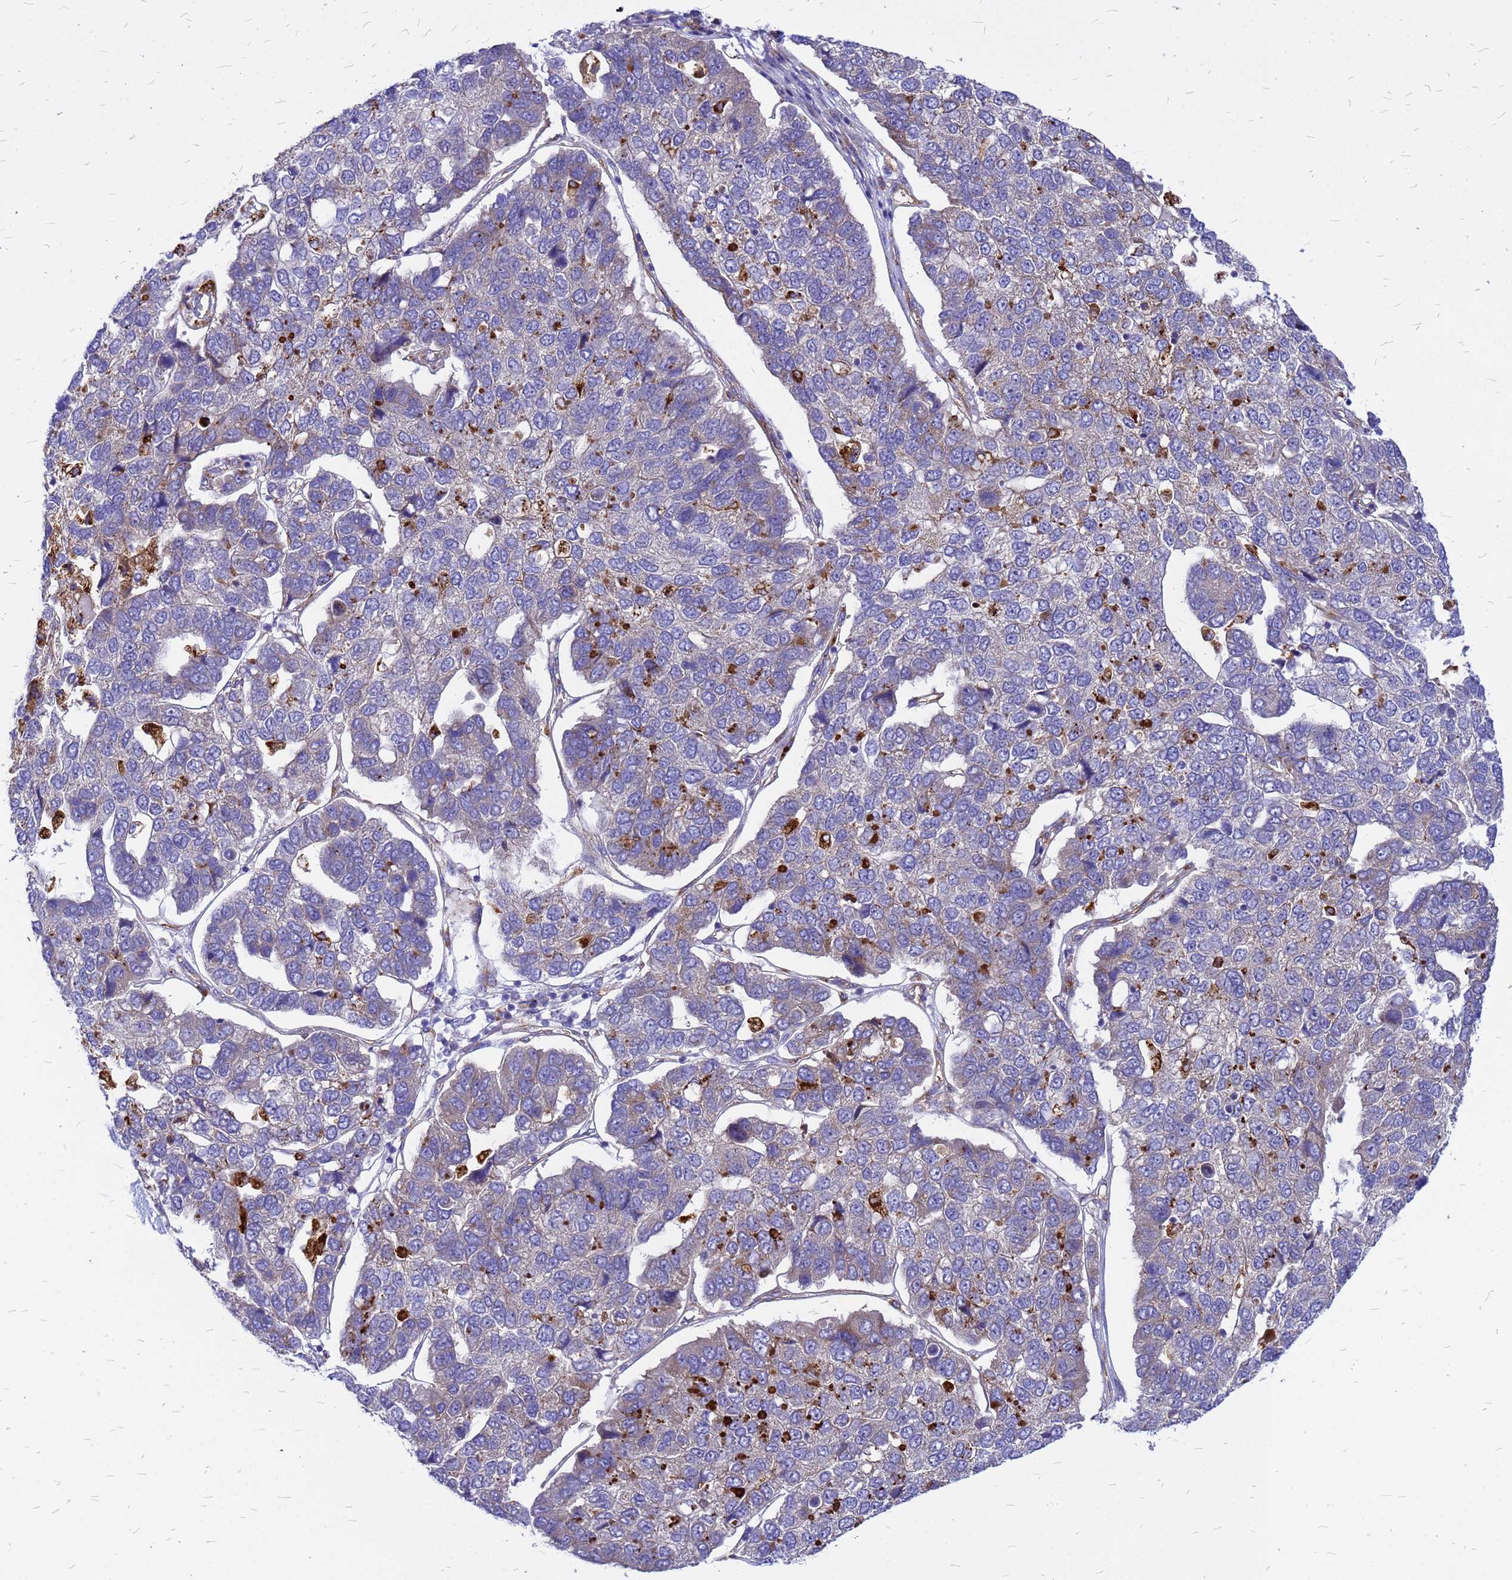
{"staining": {"intensity": "weak", "quantity": "<25%", "location": "cytoplasmic/membranous"}, "tissue": "pancreatic cancer", "cell_type": "Tumor cells", "image_type": "cancer", "snomed": [{"axis": "morphology", "description": "Adenocarcinoma, NOS"}, {"axis": "topography", "description": "Pancreas"}], "caption": "Human pancreatic cancer stained for a protein using immunohistochemistry displays no expression in tumor cells.", "gene": "NOSTRIN", "patient": {"sex": "female", "age": 61}}